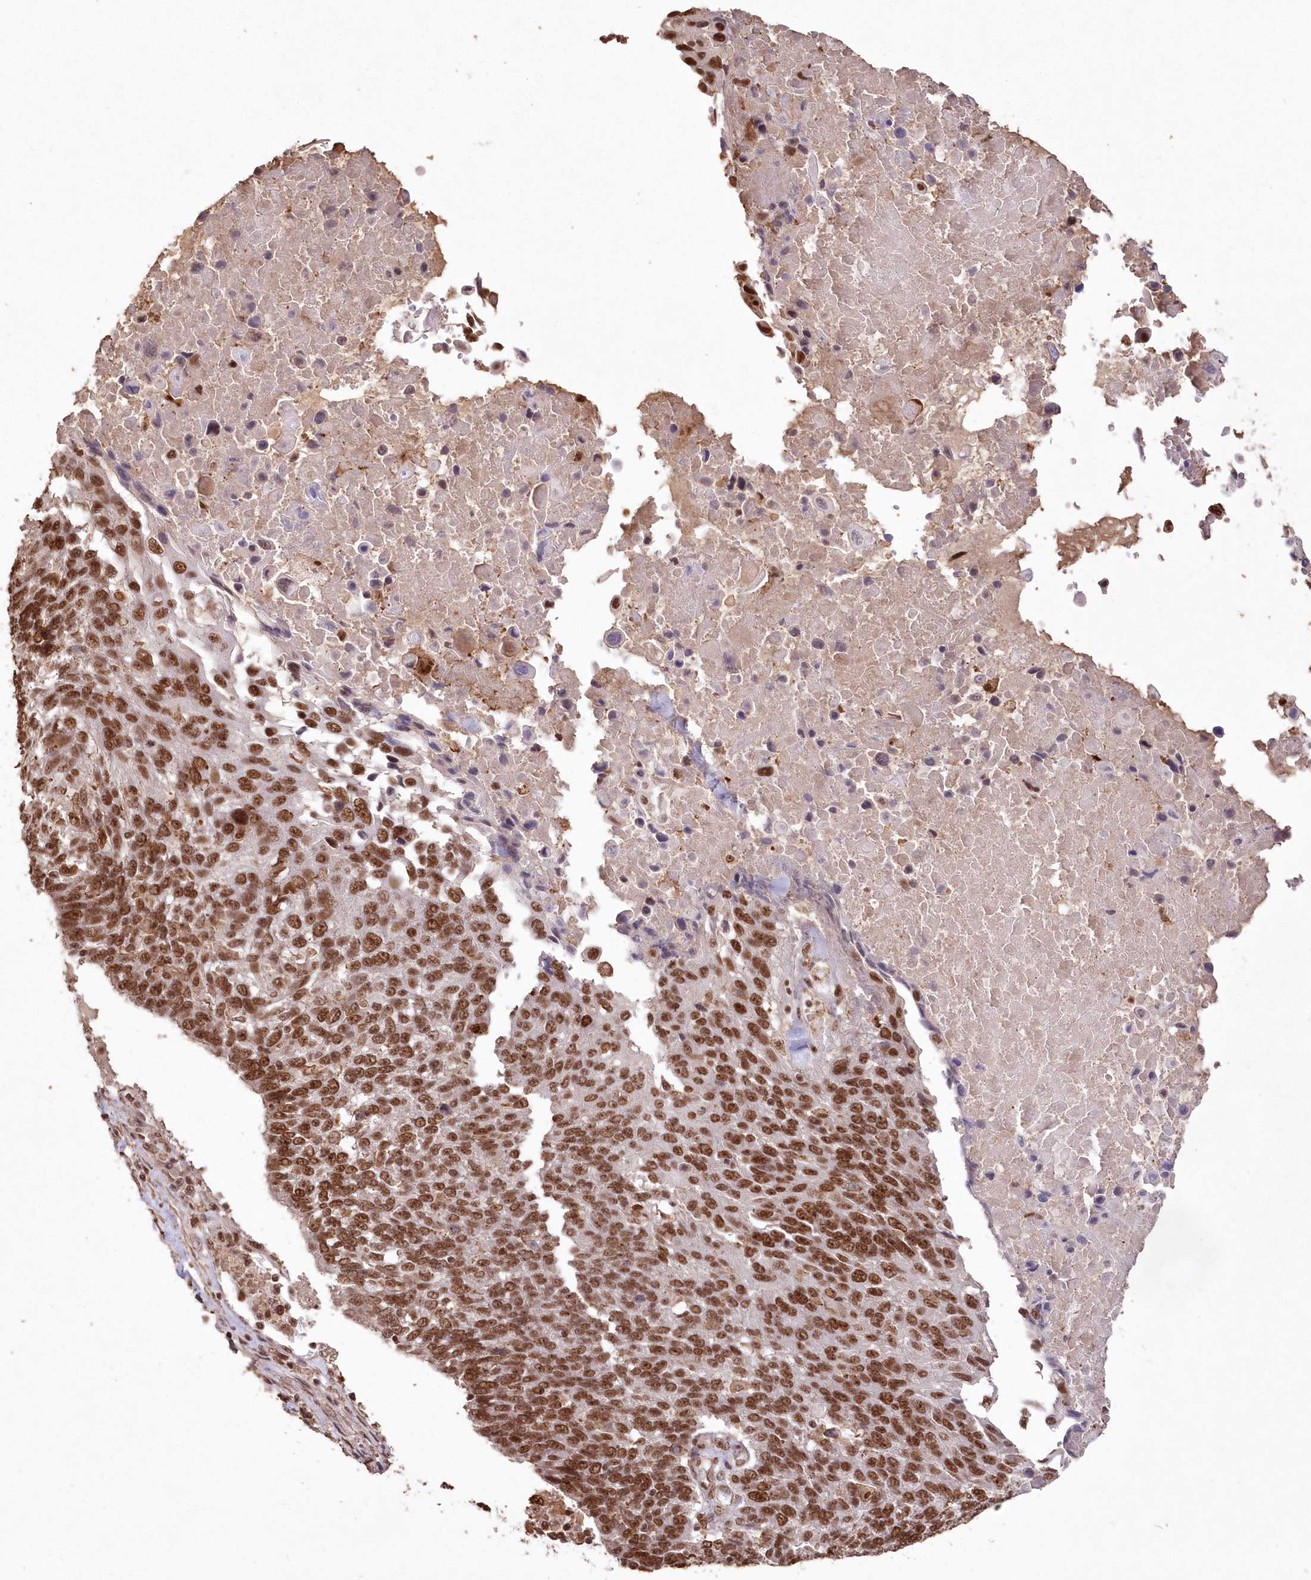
{"staining": {"intensity": "strong", "quantity": ">75%", "location": "nuclear"}, "tissue": "lung cancer", "cell_type": "Tumor cells", "image_type": "cancer", "snomed": [{"axis": "morphology", "description": "Squamous cell carcinoma, NOS"}, {"axis": "topography", "description": "Lung"}], "caption": "This is an image of immunohistochemistry (IHC) staining of lung cancer, which shows strong staining in the nuclear of tumor cells.", "gene": "PDS5A", "patient": {"sex": "male", "age": 66}}